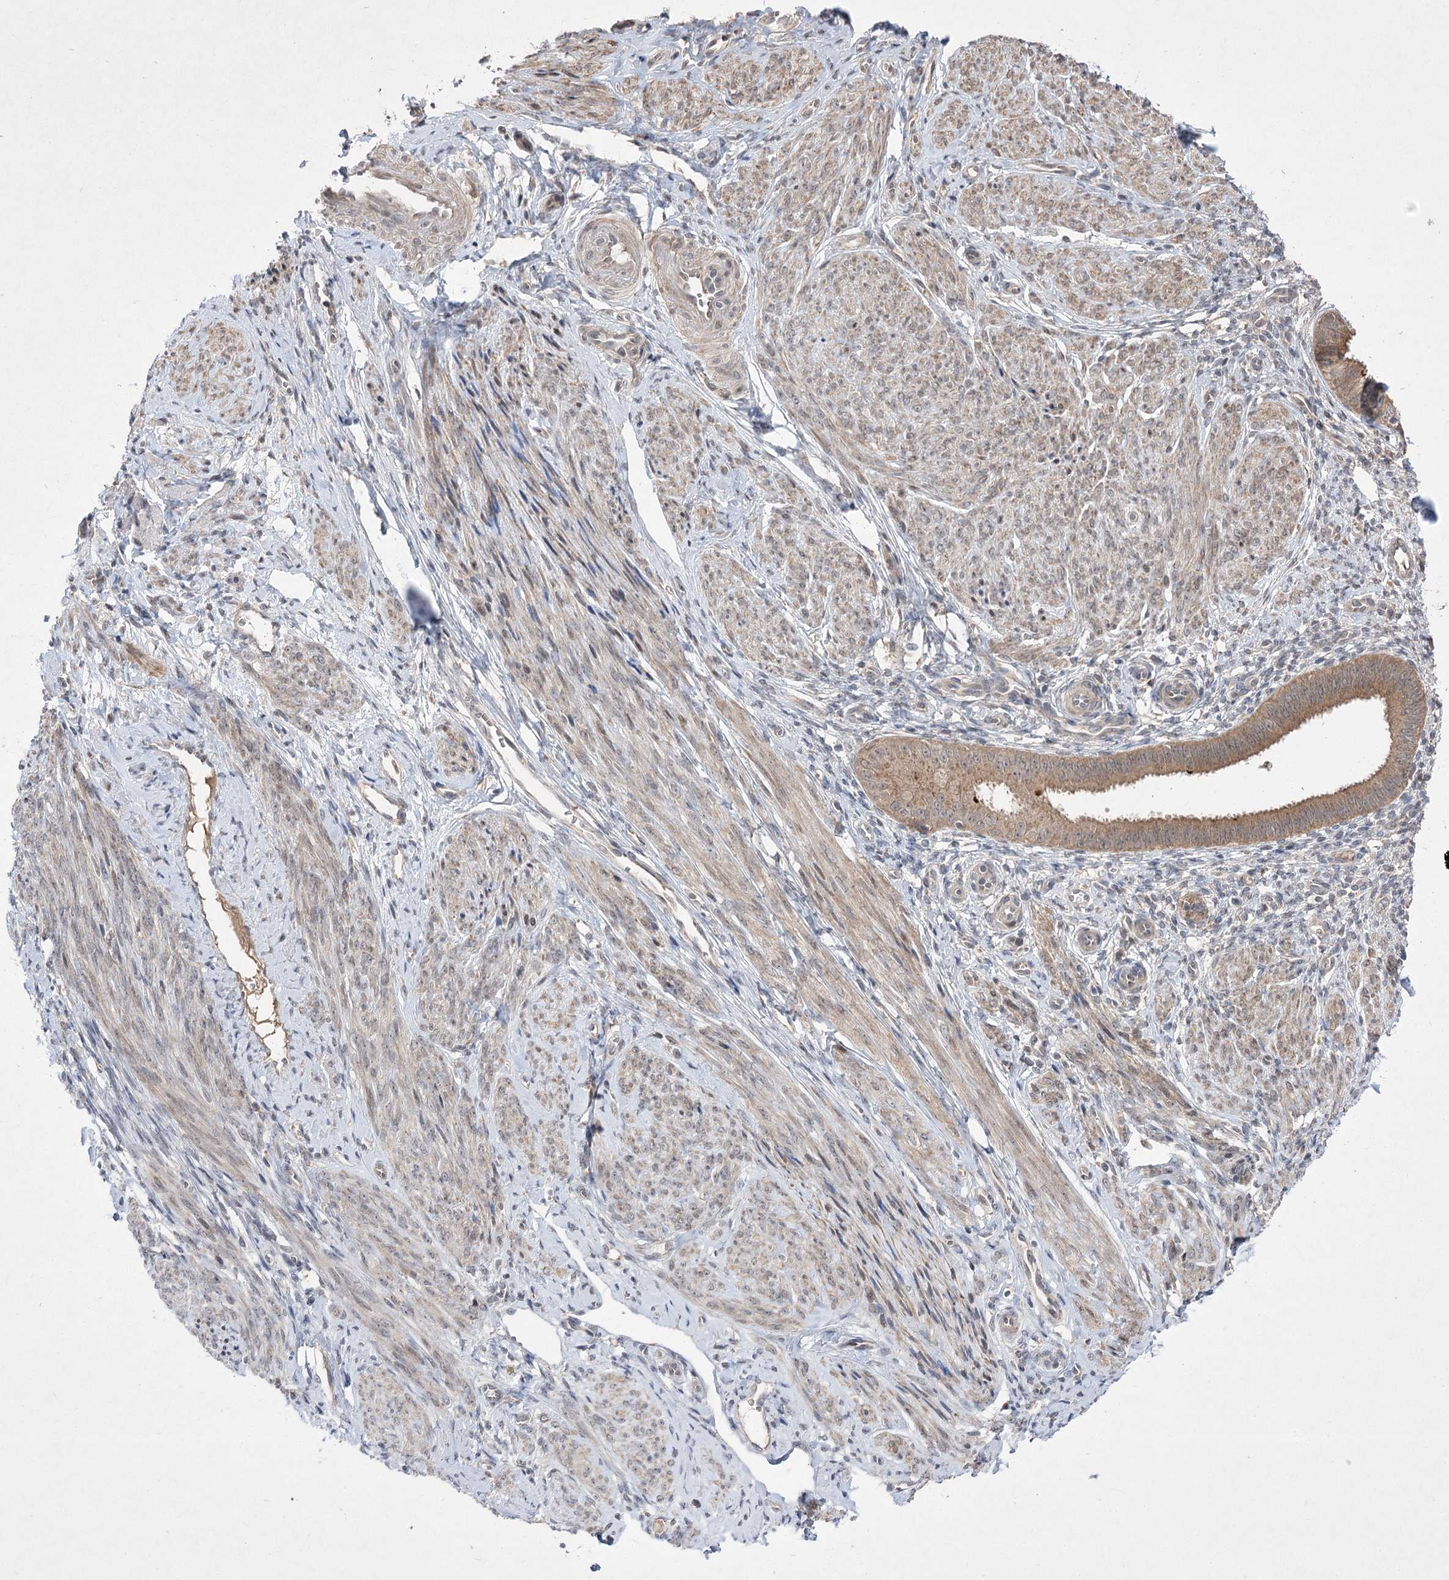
{"staining": {"intensity": "weak", "quantity": "<25%", "location": "cytoplasmic/membranous"}, "tissue": "endometrium", "cell_type": "Cells in endometrial stroma", "image_type": "normal", "snomed": [{"axis": "morphology", "description": "Normal tissue, NOS"}, {"axis": "topography", "description": "Uterus"}, {"axis": "topography", "description": "Endometrium"}], "caption": "DAB (3,3'-diaminobenzidine) immunohistochemical staining of benign endometrium reveals no significant expression in cells in endometrial stroma.", "gene": "HELT", "patient": {"sex": "female", "age": 48}}